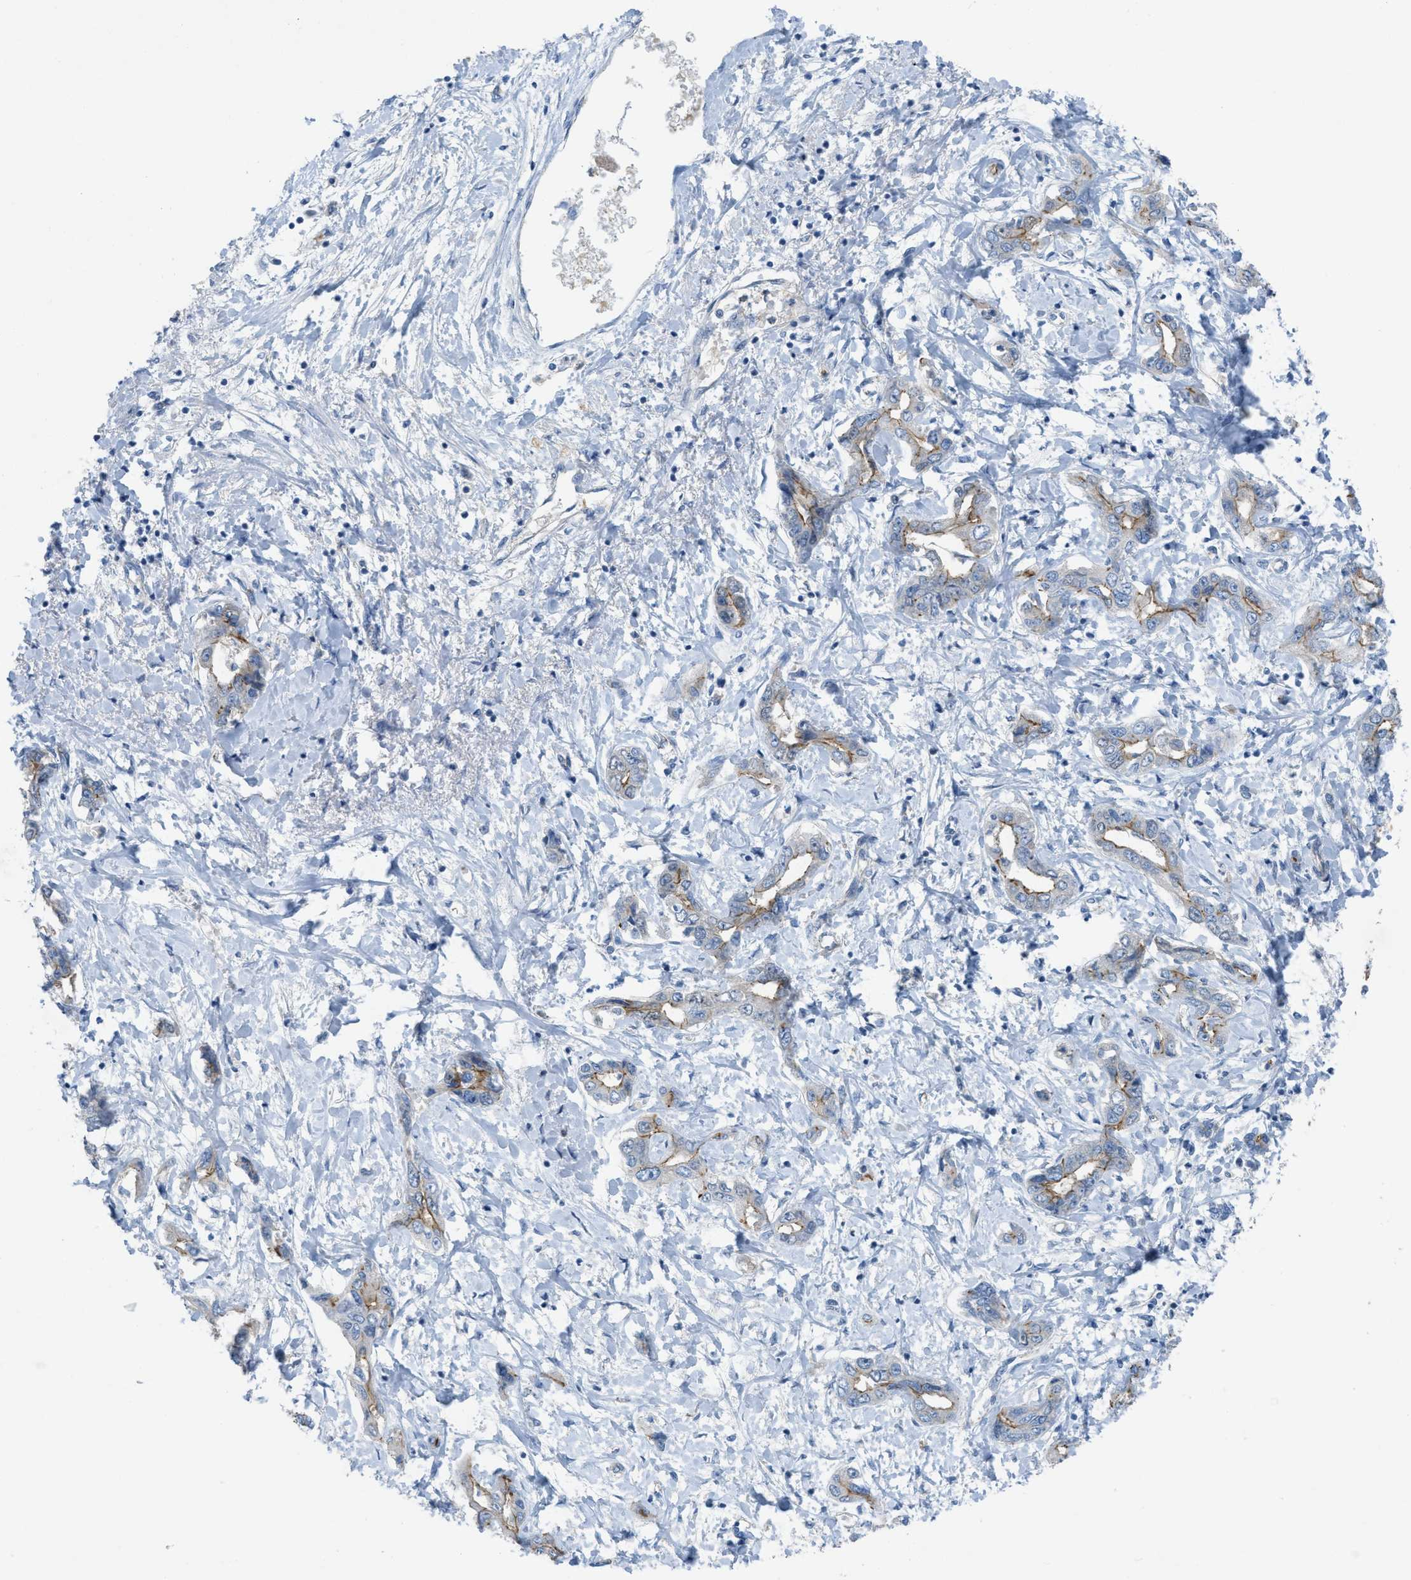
{"staining": {"intensity": "weak", "quantity": "25%-75%", "location": "cytoplasmic/membranous"}, "tissue": "liver cancer", "cell_type": "Tumor cells", "image_type": "cancer", "snomed": [{"axis": "morphology", "description": "Cholangiocarcinoma"}, {"axis": "topography", "description": "Liver"}], "caption": "Immunohistochemistry (IHC) image of neoplastic tissue: human liver cancer stained using immunohistochemistry (IHC) displays low levels of weak protein expression localized specifically in the cytoplasmic/membranous of tumor cells, appearing as a cytoplasmic/membranous brown color.", "gene": "CRB3", "patient": {"sex": "male", "age": 59}}